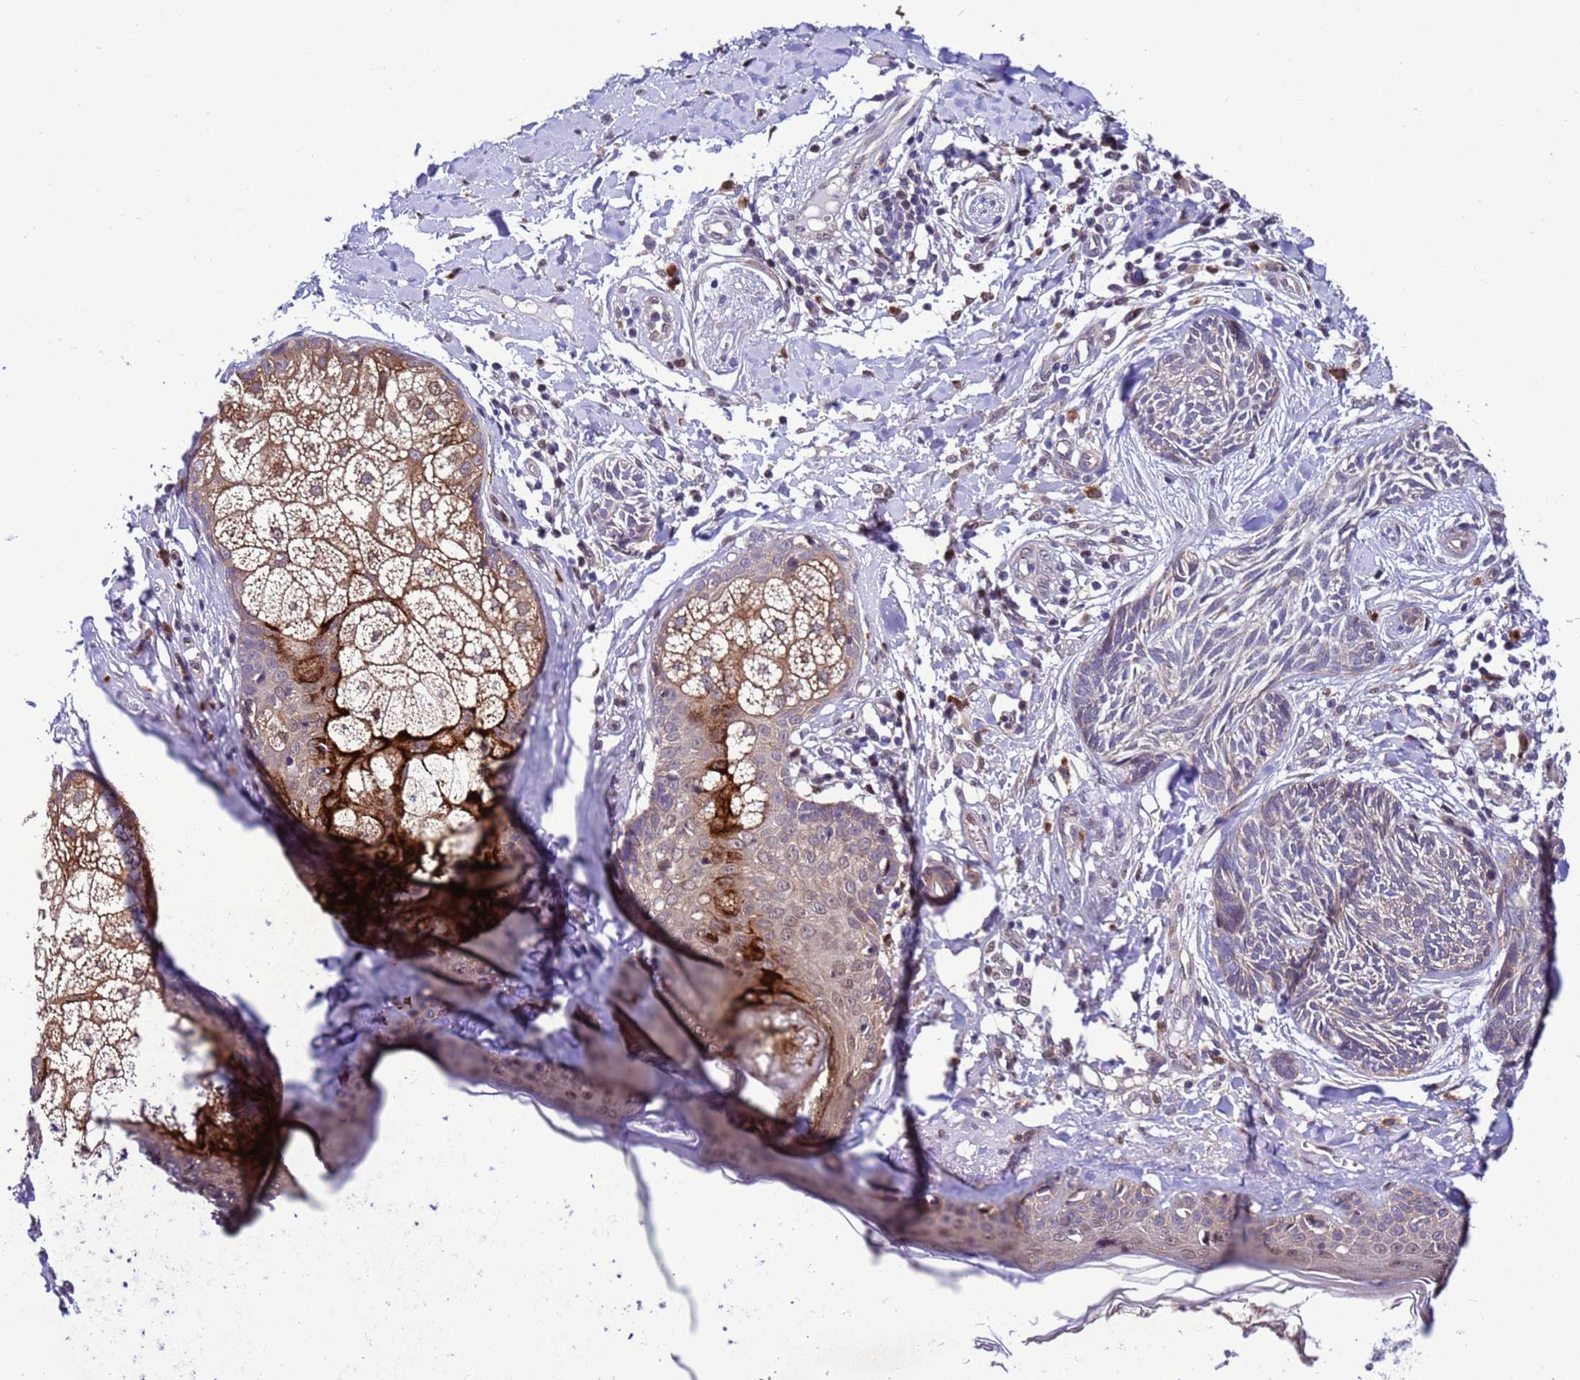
{"staining": {"intensity": "weak", "quantity": "<25%", "location": "cytoplasmic/membranous"}, "tissue": "skin cancer", "cell_type": "Tumor cells", "image_type": "cancer", "snomed": [{"axis": "morphology", "description": "Squamous cell carcinoma, NOS"}, {"axis": "topography", "description": "Skin"}], "caption": "Squamous cell carcinoma (skin) was stained to show a protein in brown. There is no significant staining in tumor cells. Nuclei are stained in blue.", "gene": "RASD1", "patient": {"sex": "male", "age": 82}}